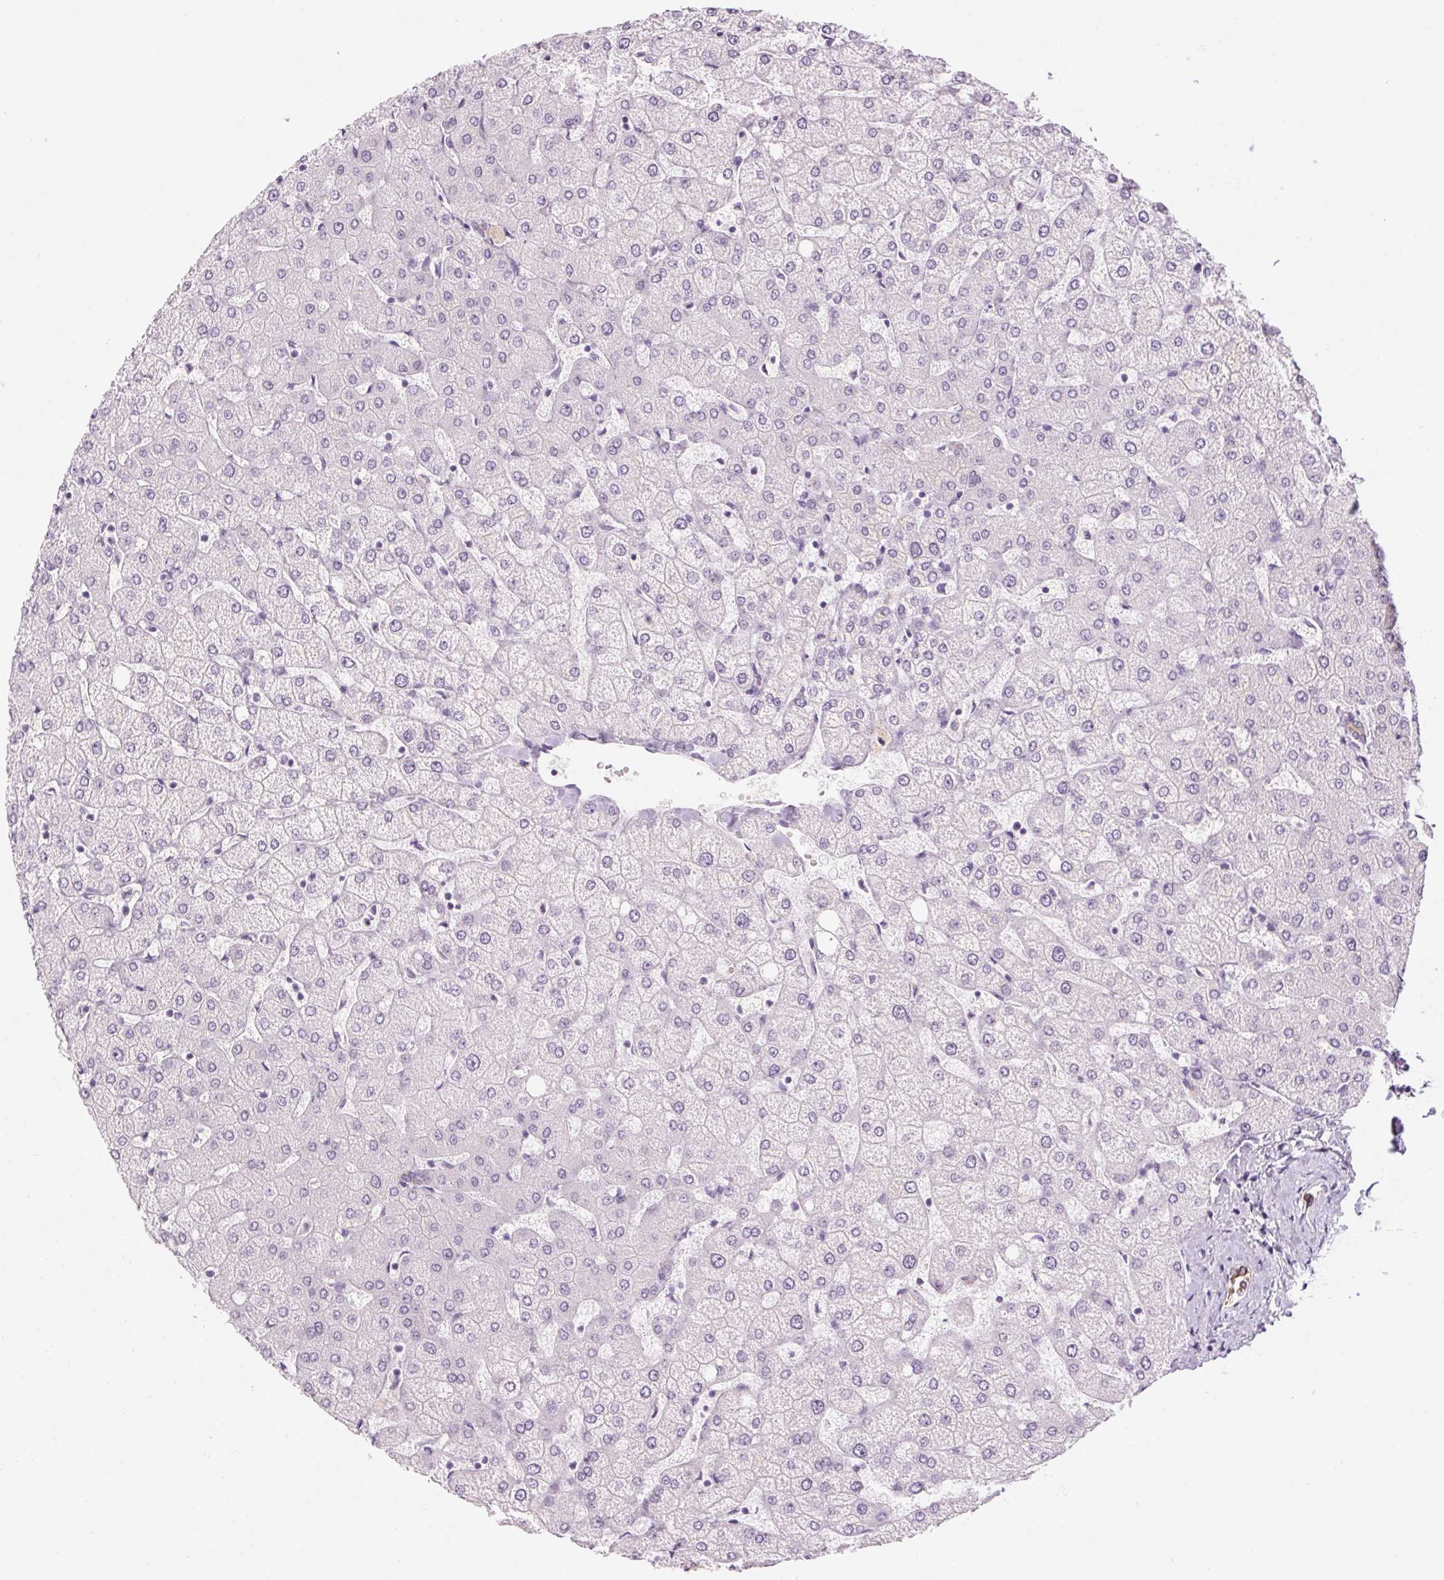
{"staining": {"intensity": "negative", "quantity": "none", "location": "none"}, "tissue": "liver", "cell_type": "Cholangiocytes", "image_type": "normal", "snomed": [{"axis": "morphology", "description": "Normal tissue, NOS"}, {"axis": "topography", "description": "Liver"}], "caption": "DAB immunohistochemical staining of unremarkable liver displays no significant staining in cholangiocytes.", "gene": "RPTN", "patient": {"sex": "female", "age": 54}}